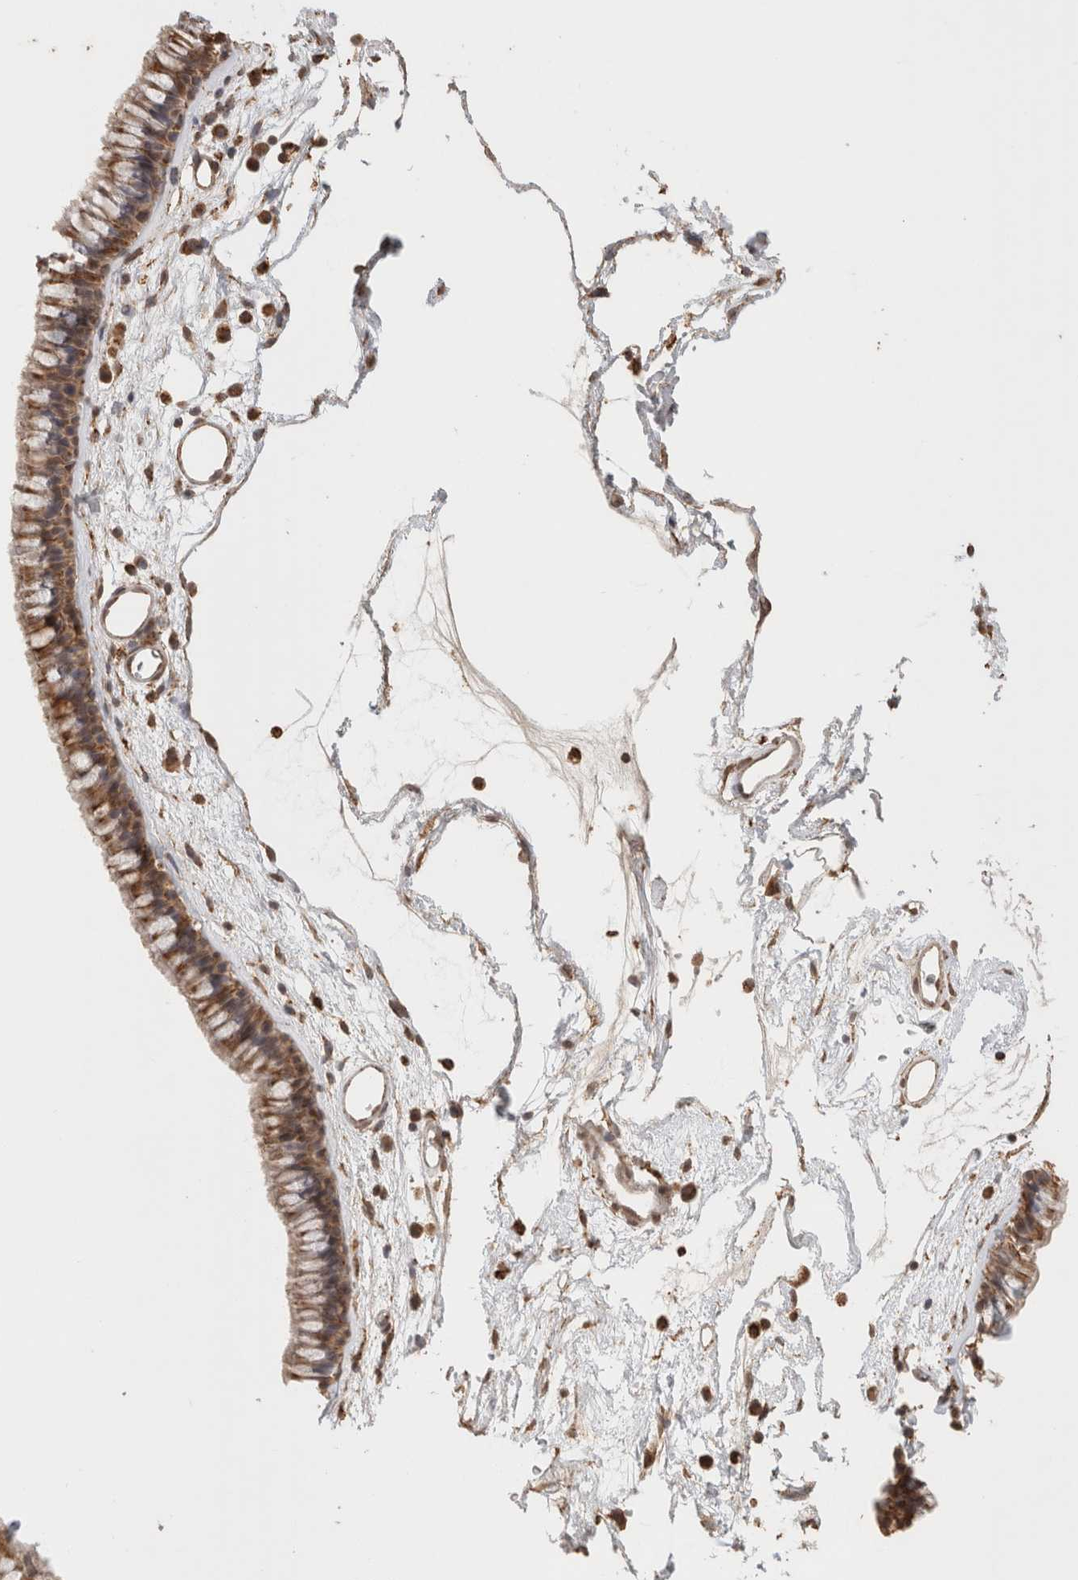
{"staining": {"intensity": "strong", "quantity": ">75%", "location": "cytoplasmic/membranous"}, "tissue": "nasopharynx", "cell_type": "Respiratory epithelial cells", "image_type": "normal", "snomed": [{"axis": "morphology", "description": "Normal tissue, NOS"}, {"axis": "morphology", "description": "Inflammation, NOS"}, {"axis": "topography", "description": "Nasopharynx"}], "caption": "Immunohistochemistry histopathology image of unremarkable nasopharynx stained for a protein (brown), which displays high levels of strong cytoplasmic/membranous staining in about >75% of respiratory epithelial cells.", "gene": "BNIP3L", "patient": {"sex": "male", "age": 48}}